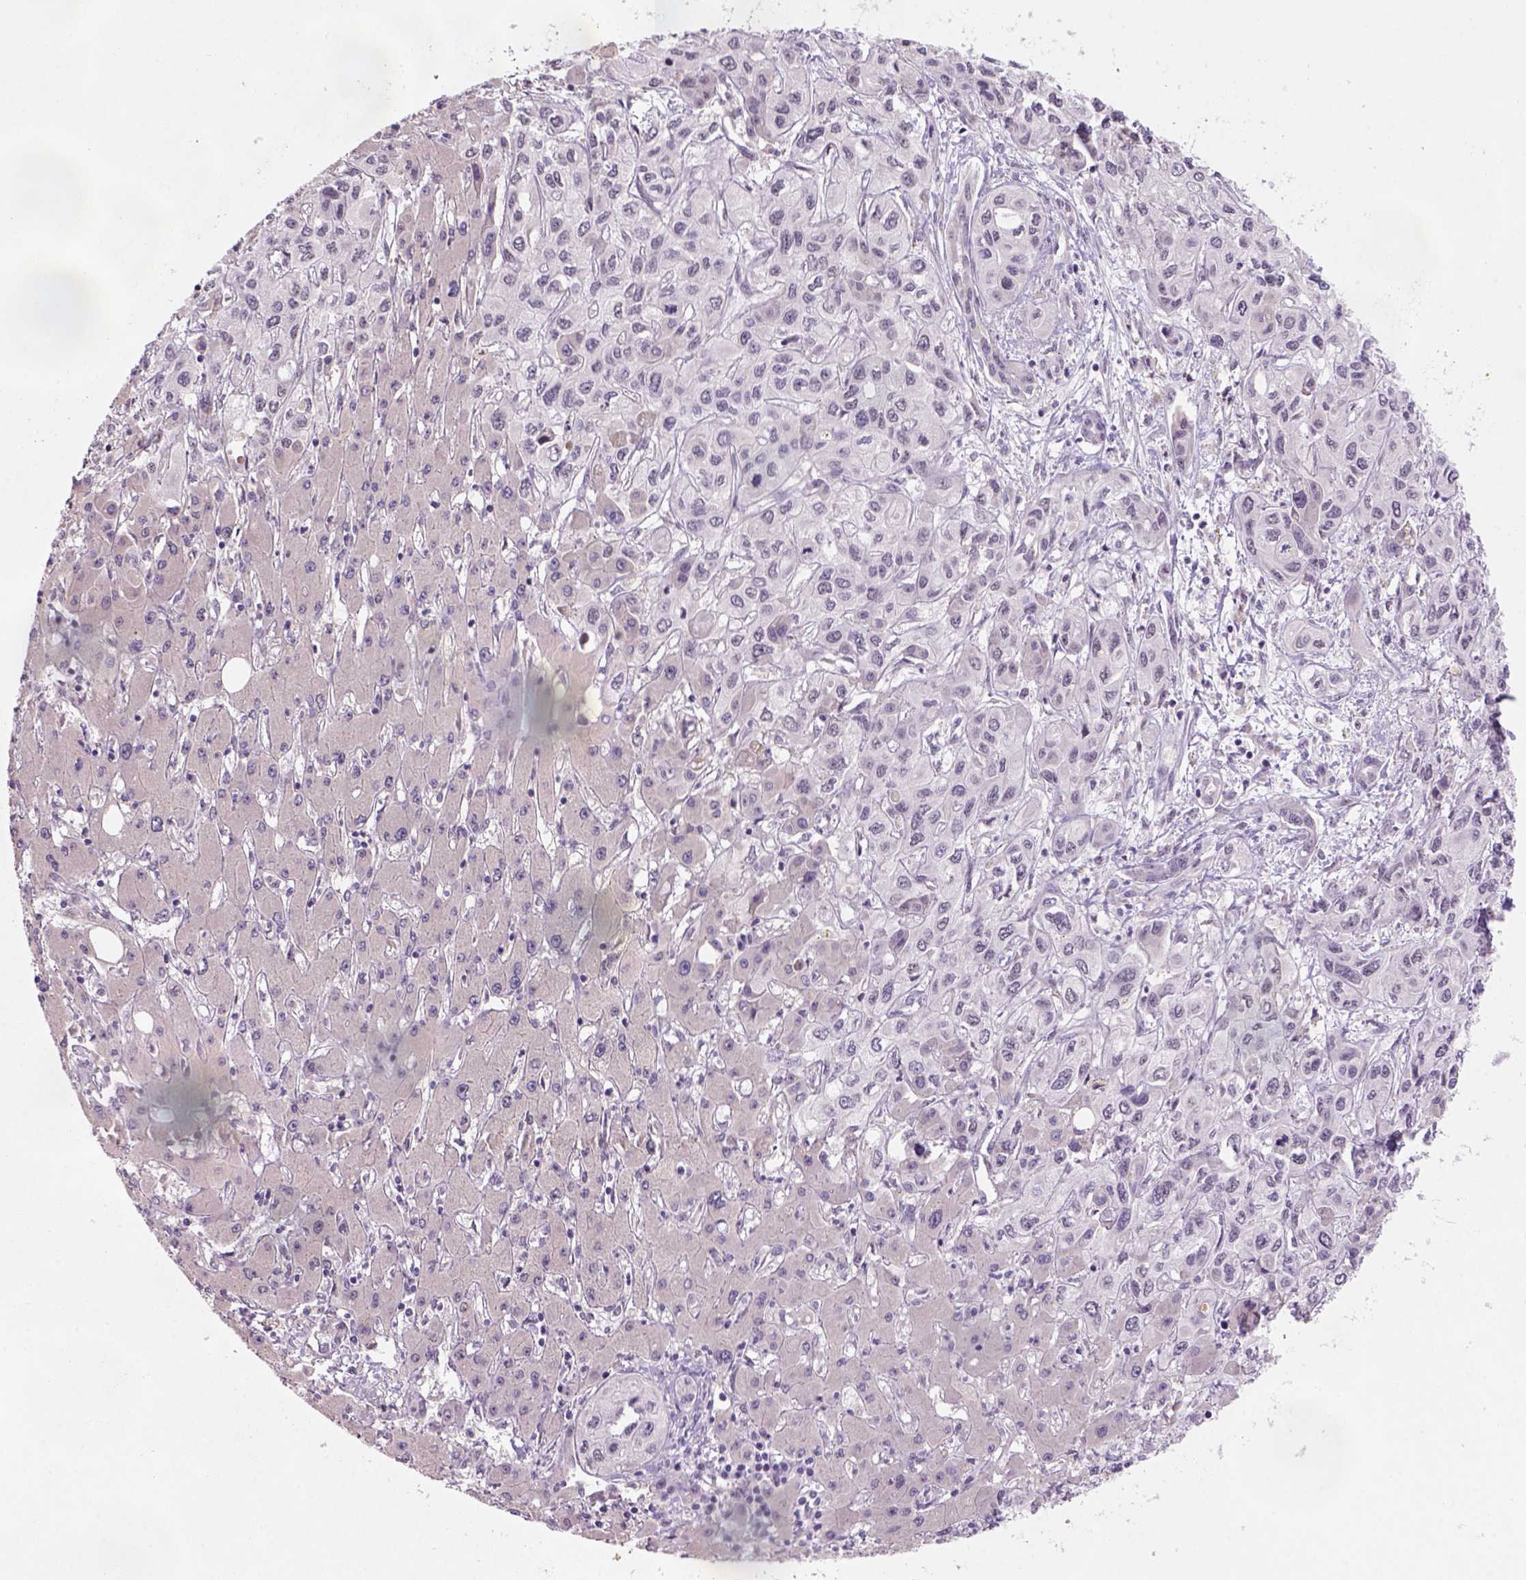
{"staining": {"intensity": "negative", "quantity": "none", "location": "none"}, "tissue": "liver cancer", "cell_type": "Tumor cells", "image_type": "cancer", "snomed": [{"axis": "morphology", "description": "Cholangiocarcinoma"}, {"axis": "topography", "description": "Liver"}], "caption": "Immunohistochemistry micrograph of human liver cholangiocarcinoma stained for a protein (brown), which demonstrates no expression in tumor cells.", "gene": "DDX50", "patient": {"sex": "female", "age": 66}}